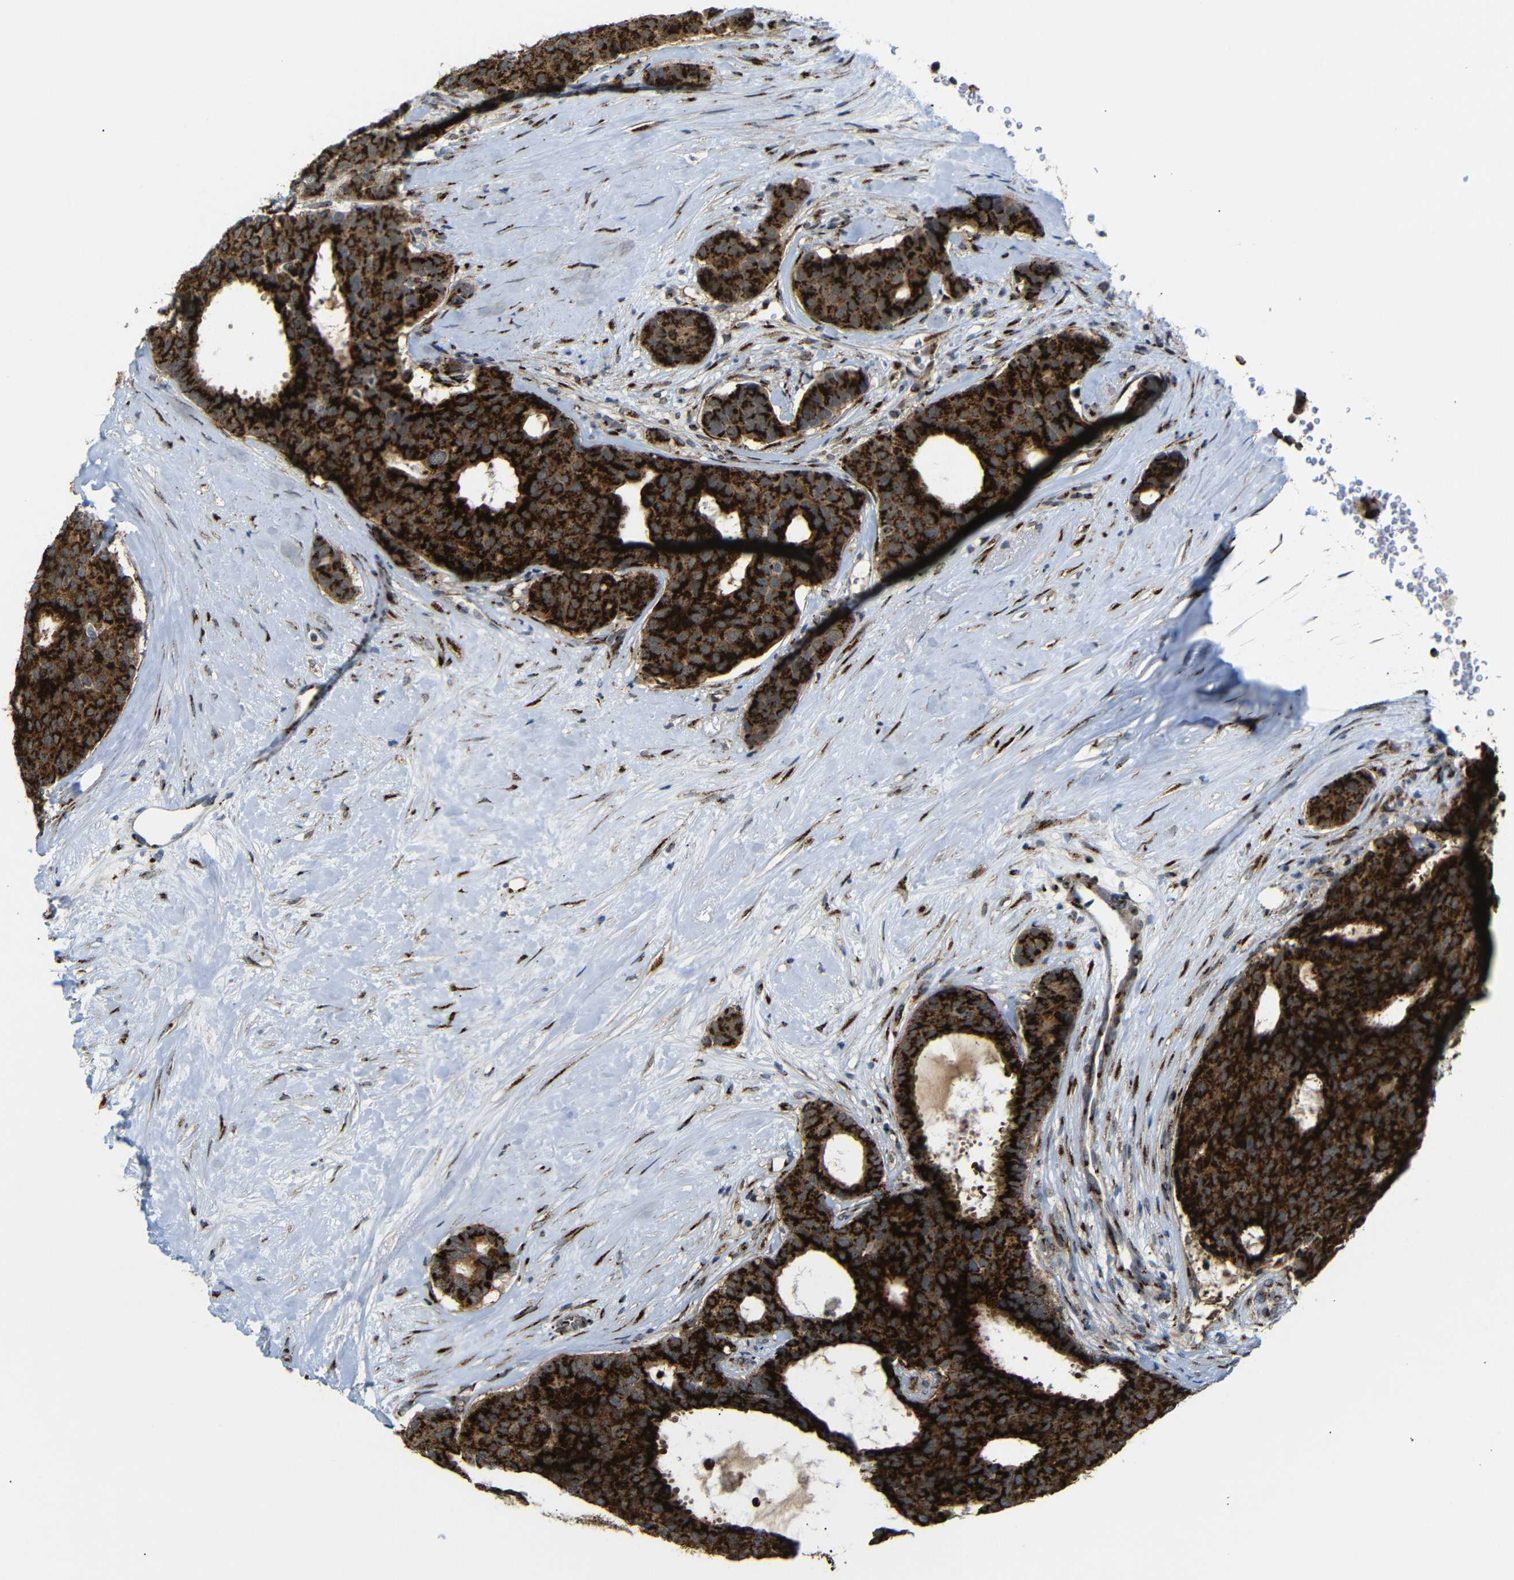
{"staining": {"intensity": "strong", "quantity": ">75%", "location": "cytoplasmic/membranous"}, "tissue": "breast cancer", "cell_type": "Tumor cells", "image_type": "cancer", "snomed": [{"axis": "morphology", "description": "Duct carcinoma"}, {"axis": "topography", "description": "Breast"}], "caption": "About >75% of tumor cells in human breast cancer exhibit strong cytoplasmic/membranous protein staining as visualized by brown immunohistochemical staining.", "gene": "TGOLN2", "patient": {"sex": "female", "age": 75}}